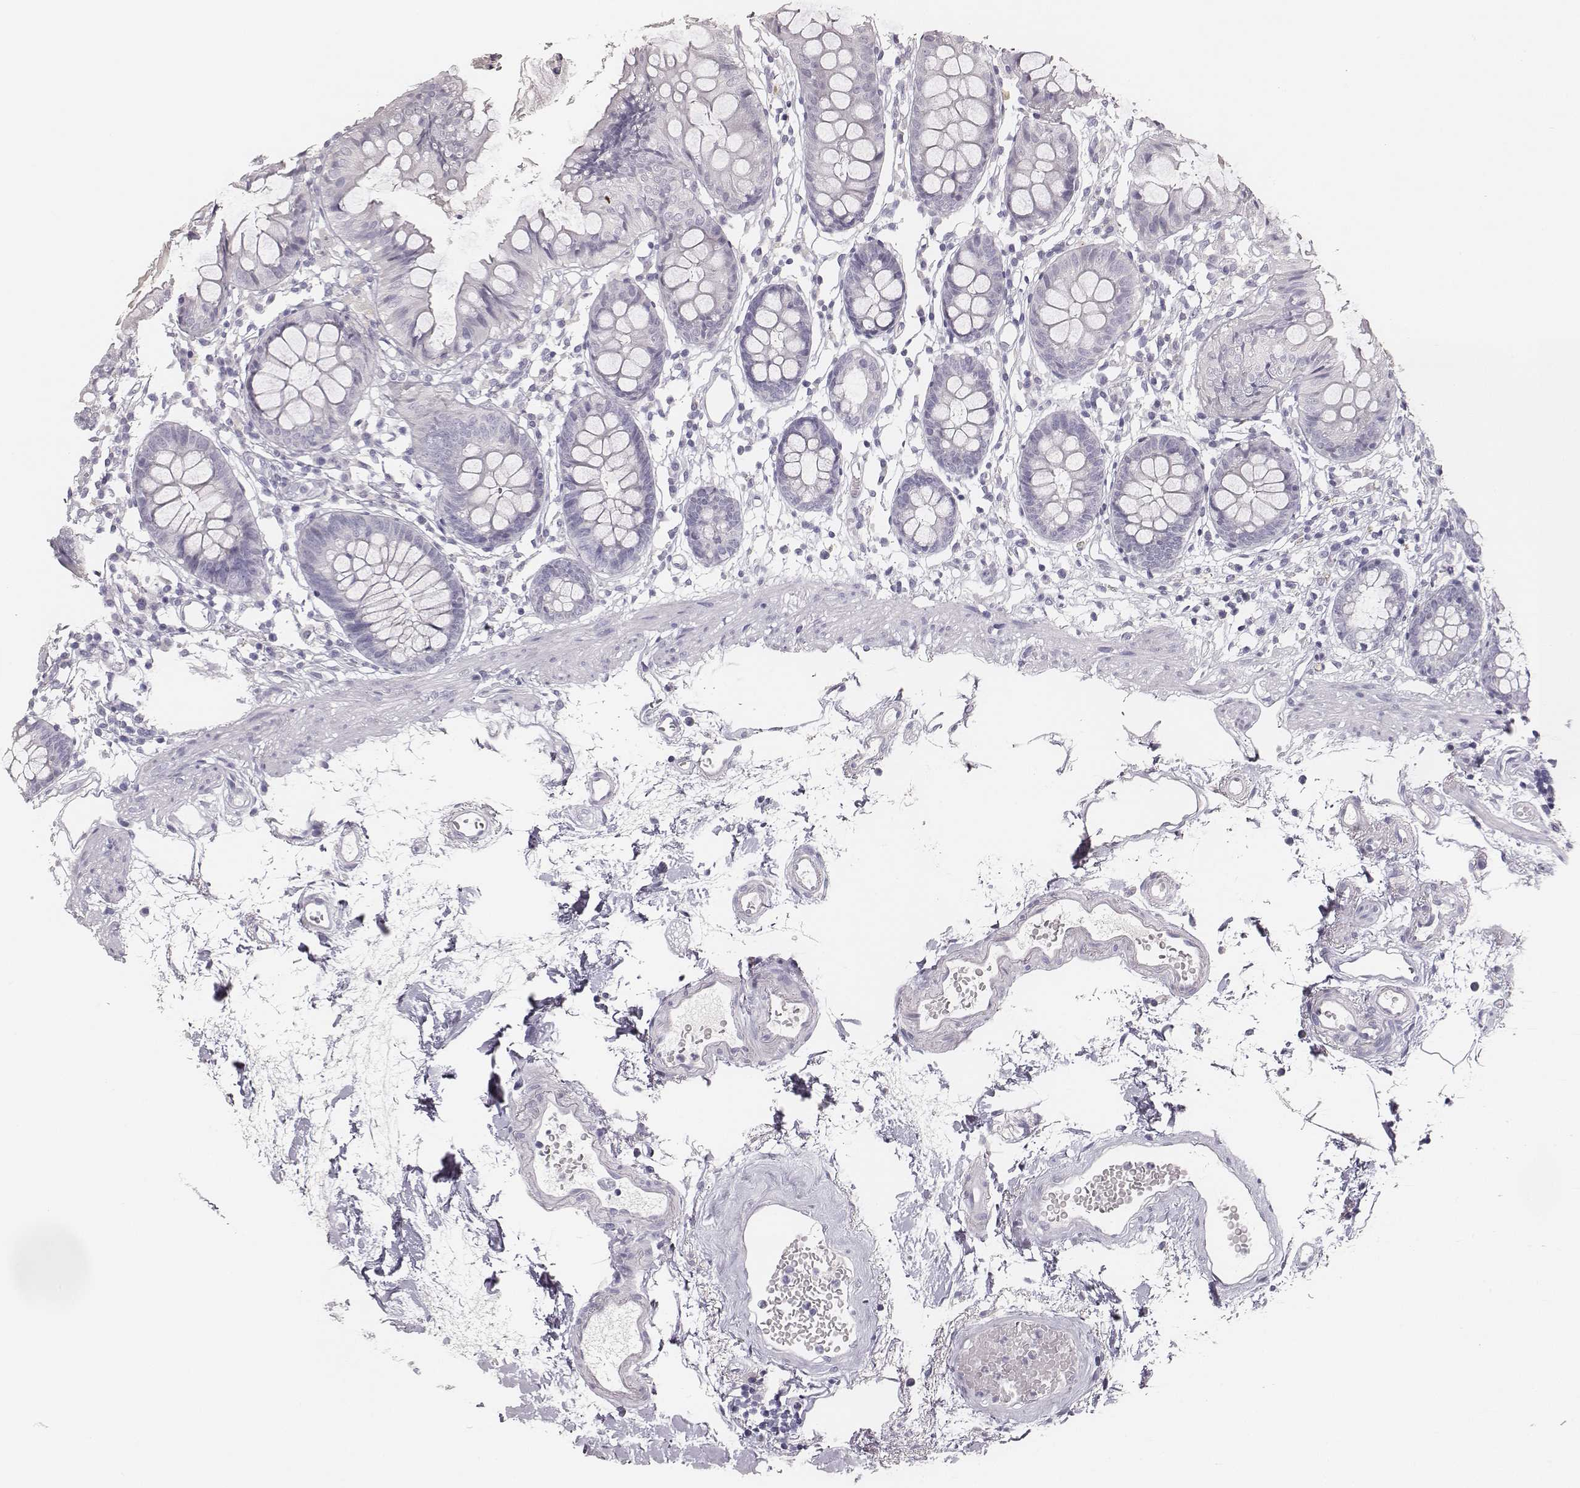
{"staining": {"intensity": "negative", "quantity": "none", "location": "none"}, "tissue": "colon", "cell_type": "Endothelial cells", "image_type": "normal", "snomed": [{"axis": "morphology", "description": "Normal tissue, NOS"}, {"axis": "topography", "description": "Colon"}], "caption": "Endothelial cells show no significant protein expression in unremarkable colon. (DAB immunohistochemistry (IHC) with hematoxylin counter stain).", "gene": "MYH6", "patient": {"sex": "female", "age": 84}}